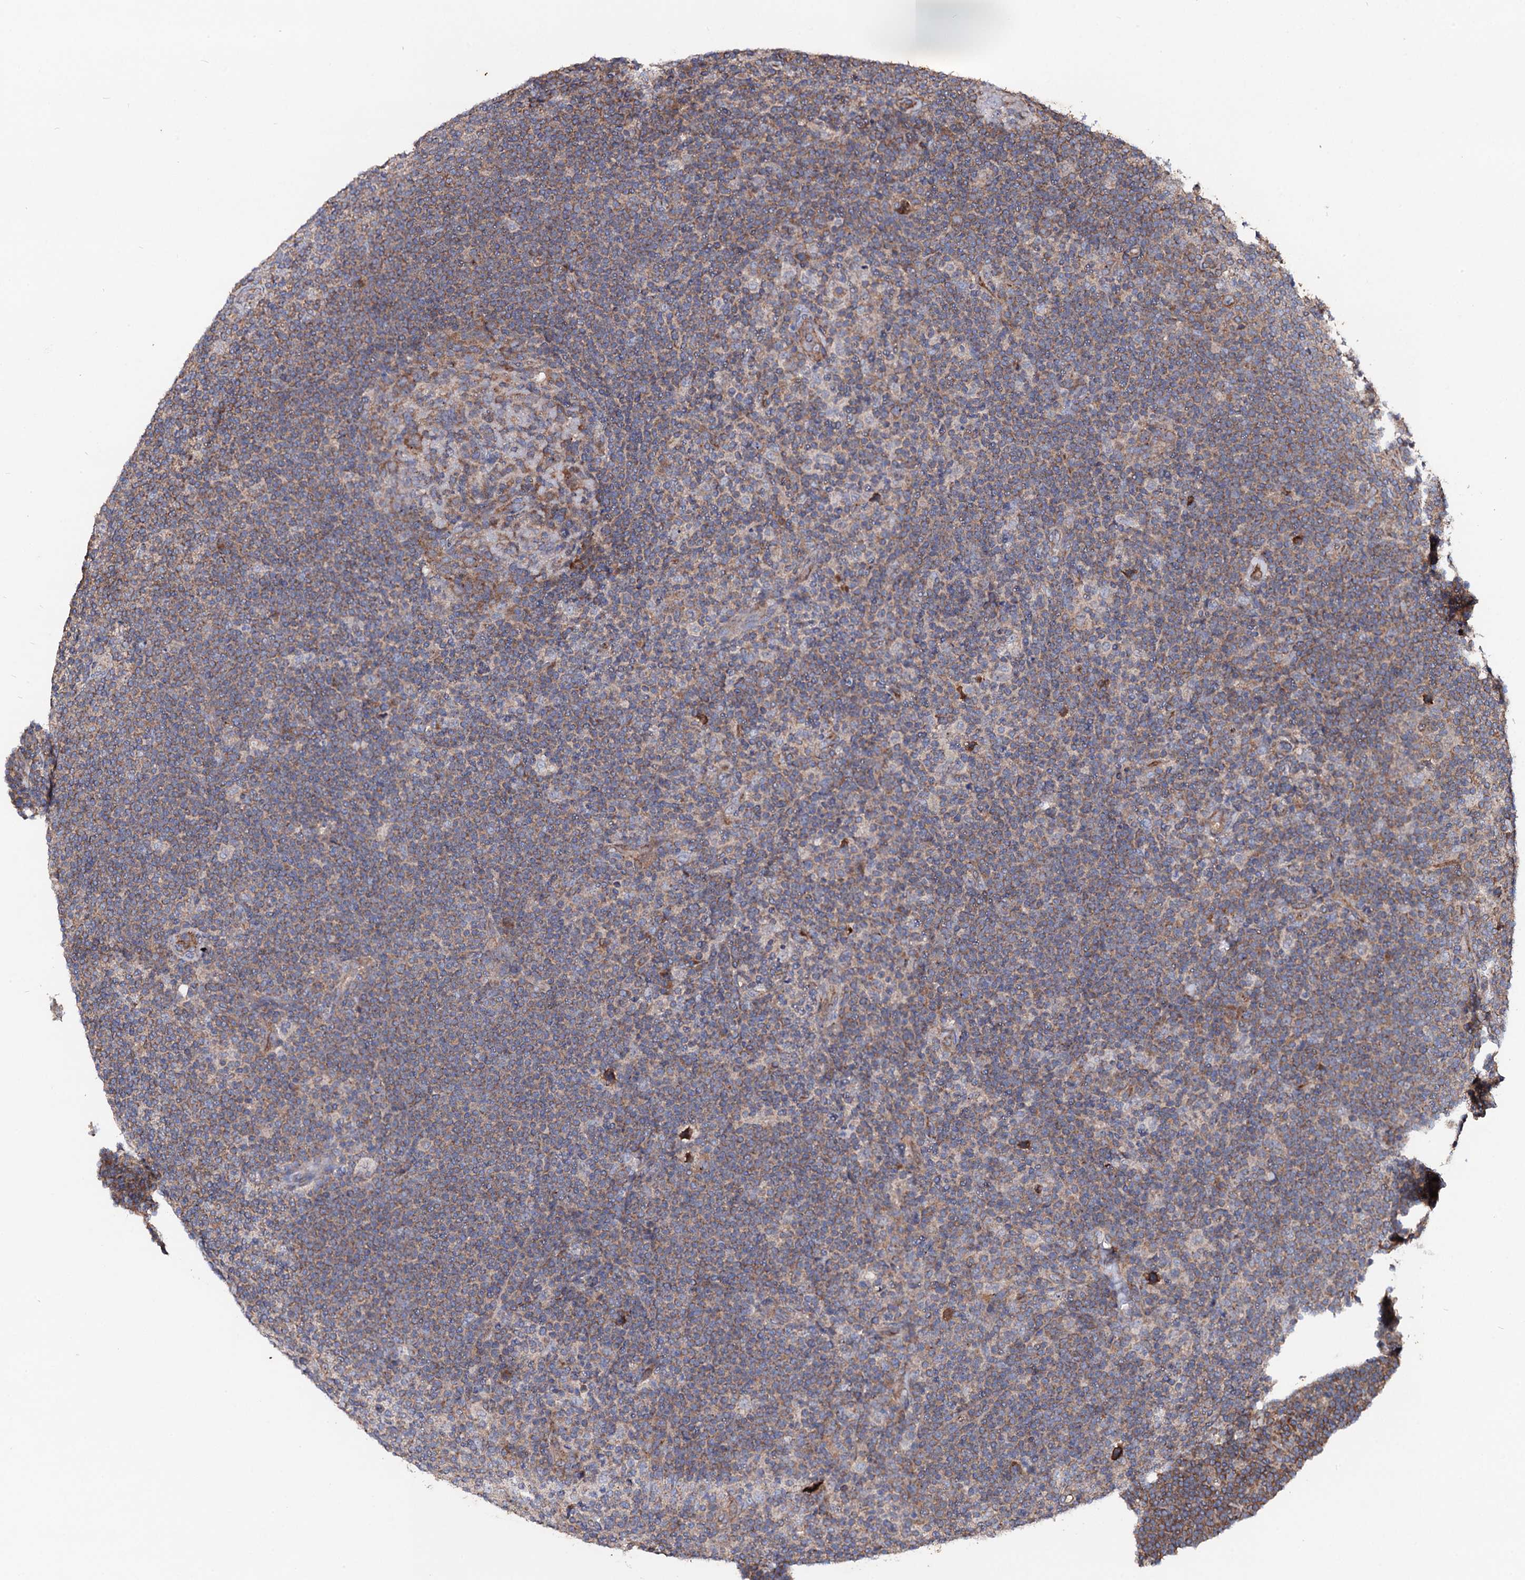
{"staining": {"intensity": "negative", "quantity": "none", "location": "none"}, "tissue": "lymphoma", "cell_type": "Tumor cells", "image_type": "cancer", "snomed": [{"axis": "morphology", "description": "Hodgkin's disease, NOS"}, {"axis": "topography", "description": "Lymph node"}], "caption": "The immunohistochemistry (IHC) micrograph has no significant expression in tumor cells of lymphoma tissue.", "gene": "DYDC1", "patient": {"sex": "female", "age": 57}}